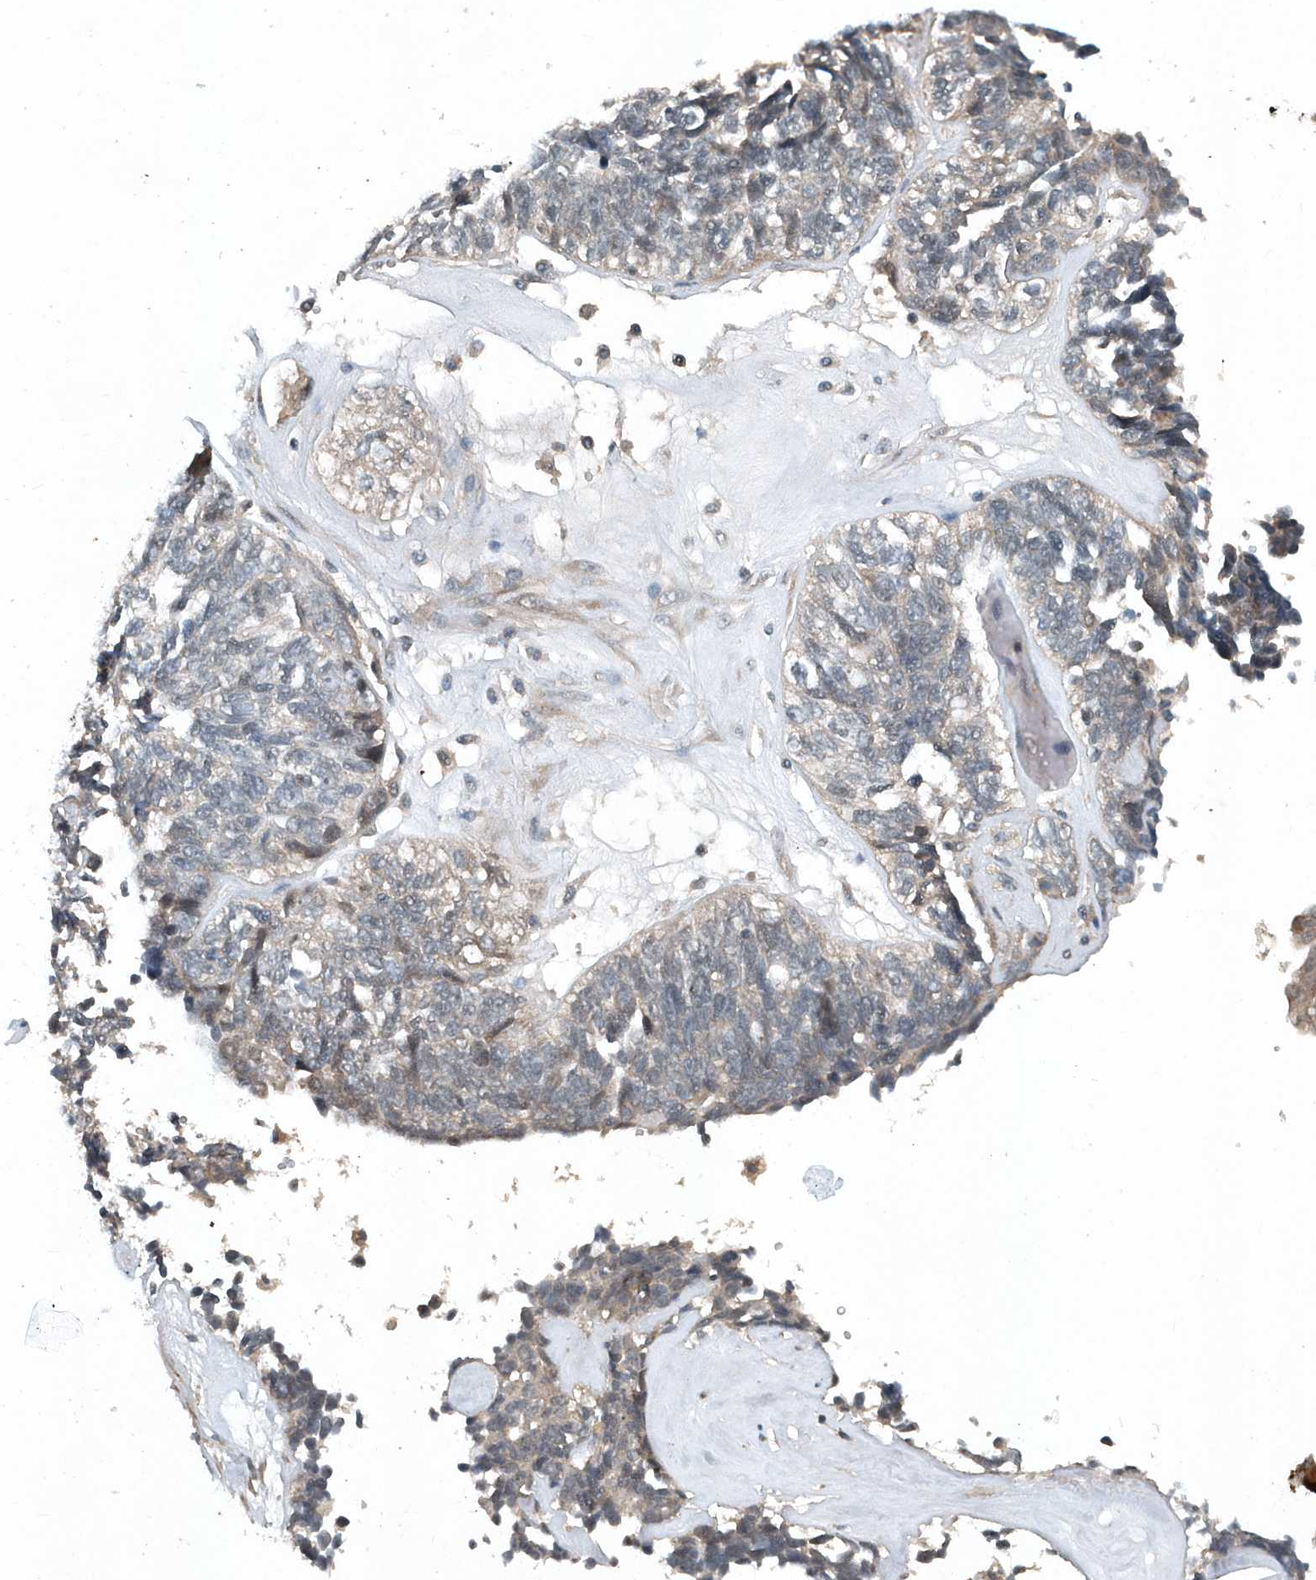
{"staining": {"intensity": "weak", "quantity": "<25%", "location": "cytoplasmic/membranous"}, "tissue": "ovarian cancer", "cell_type": "Tumor cells", "image_type": "cancer", "snomed": [{"axis": "morphology", "description": "Cystadenocarcinoma, serous, NOS"}, {"axis": "topography", "description": "Ovary"}], "caption": "High magnification brightfield microscopy of serous cystadenocarcinoma (ovarian) stained with DAB (3,3'-diaminobenzidine) (brown) and counterstained with hematoxylin (blue): tumor cells show no significant staining. Brightfield microscopy of IHC stained with DAB (3,3'-diaminobenzidine) (brown) and hematoxylin (blue), captured at high magnification.", "gene": "SCFD2", "patient": {"sex": "female", "age": 79}}